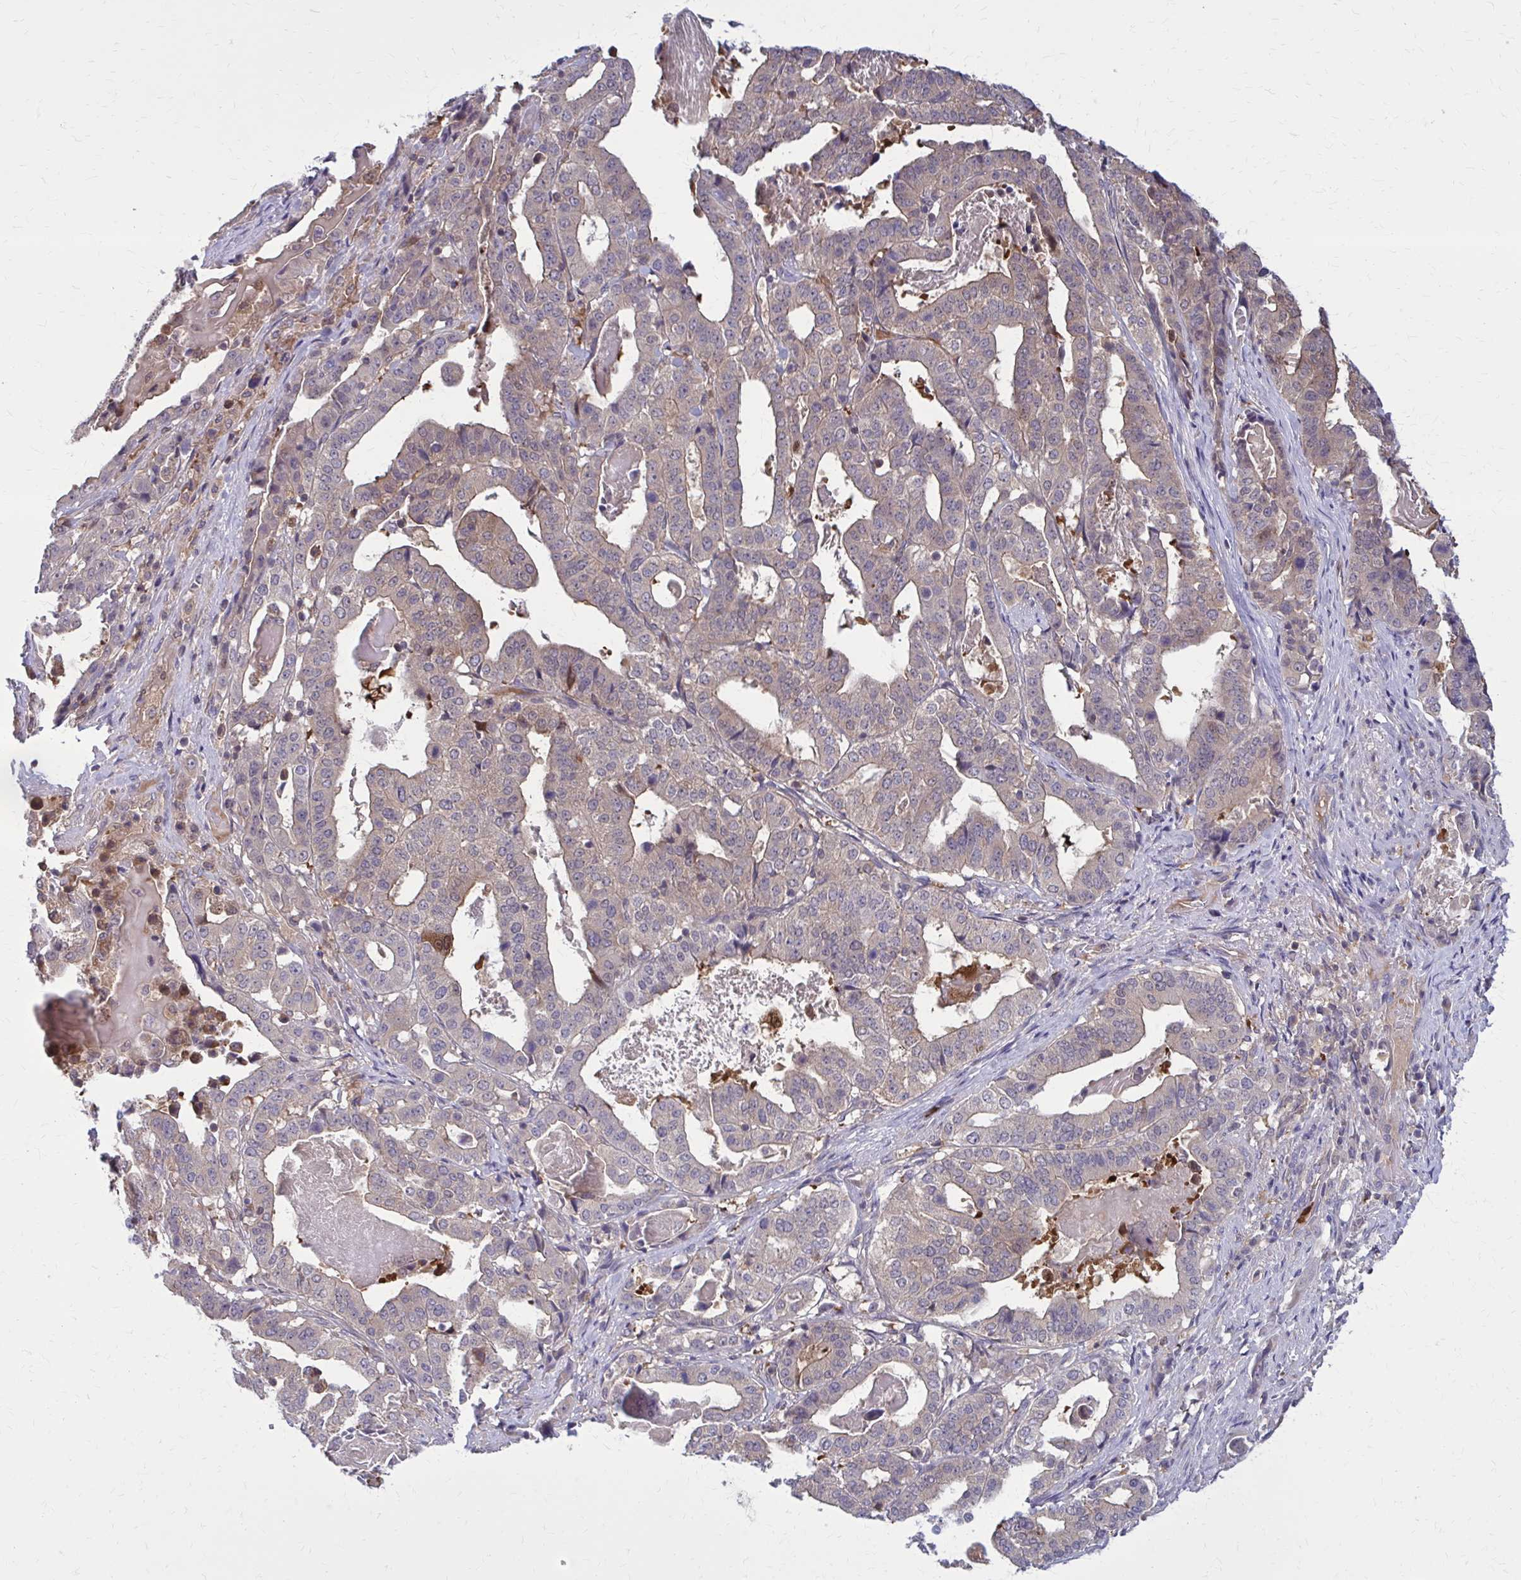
{"staining": {"intensity": "weak", "quantity": "<25%", "location": "cytoplasmic/membranous"}, "tissue": "stomach cancer", "cell_type": "Tumor cells", "image_type": "cancer", "snomed": [{"axis": "morphology", "description": "Adenocarcinoma, NOS"}, {"axis": "topography", "description": "Stomach"}], "caption": "Photomicrograph shows no significant protein positivity in tumor cells of stomach cancer.", "gene": "DBI", "patient": {"sex": "male", "age": 48}}